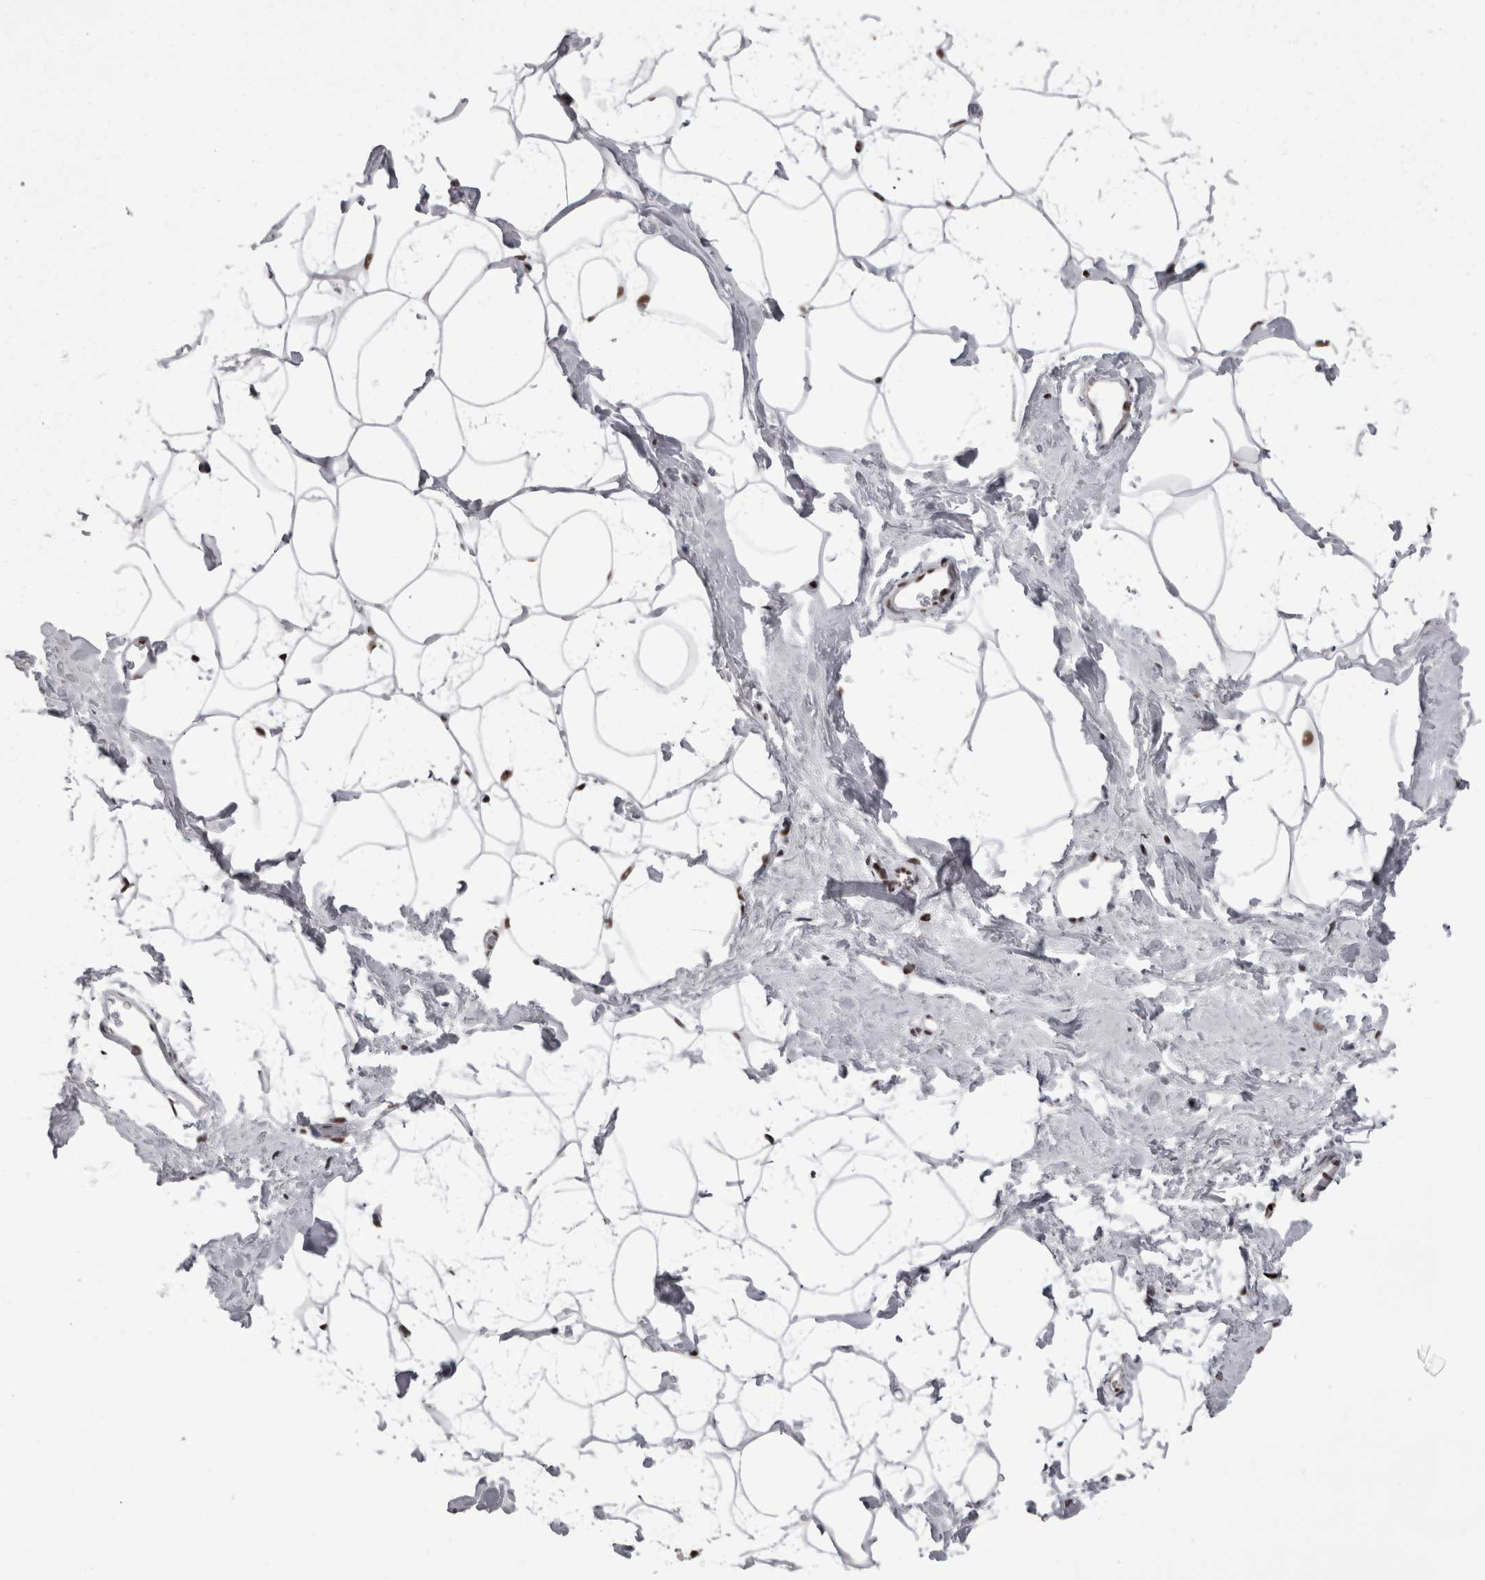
{"staining": {"intensity": "moderate", "quantity": ">75%", "location": "nuclear"}, "tissue": "adipose tissue", "cell_type": "Adipocytes", "image_type": "normal", "snomed": [{"axis": "morphology", "description": "Normal tissue, NOS"}, {"axis": "morphology", "description": "Fibrosis, NOS"}, {"axis": "topography", "description": "Breast"}, {"axis": "topography", "description": "Adipose tissue"}], "caption": "IHC of benign human adipose tissue exhibits medium levels of moderate nuclear expression in approximately >75% of adipocytes.", "gene": "SNRNP40", "patient": {"sex": "female", "age": 39}}